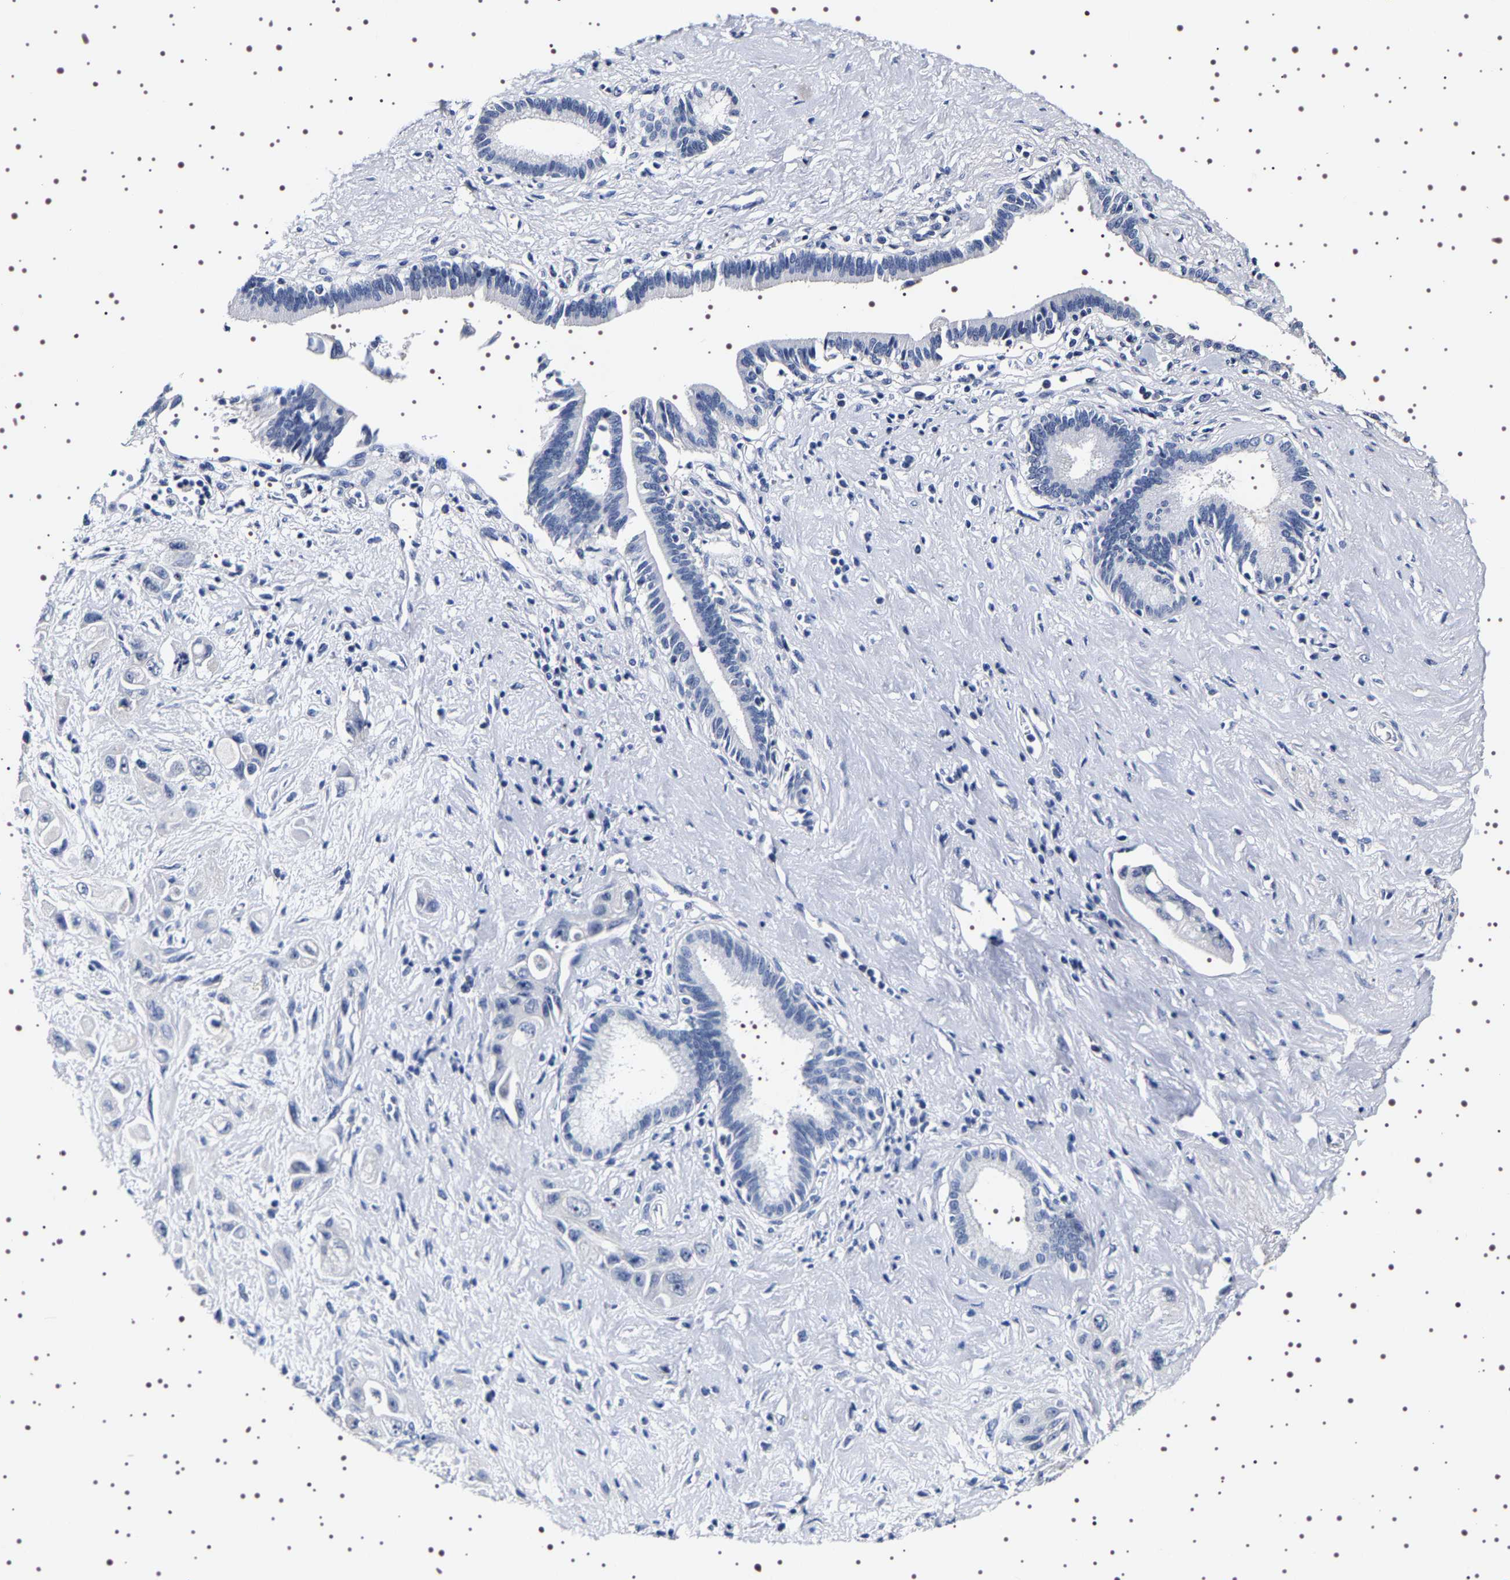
{"staining": {"intensity": "negative", "quantity": "none", "location": "none"}, "tissue": "pancreatic cancer", "cell_type": "Tumor cells", "image_type": "cancer", "snomed": [{"axis": "morphology", "description": "Adenocarcinoma, NOS"}, {"axis": "topography", "description": "Pancreas"}], "caption": "High power microscopy histopathology image of an IHC micrograph of pancreatic cancer, revealing no significant positivity in tumor cells.", "gene": "UBQLN3", "patient": {"sex": "female", "age": 66}}